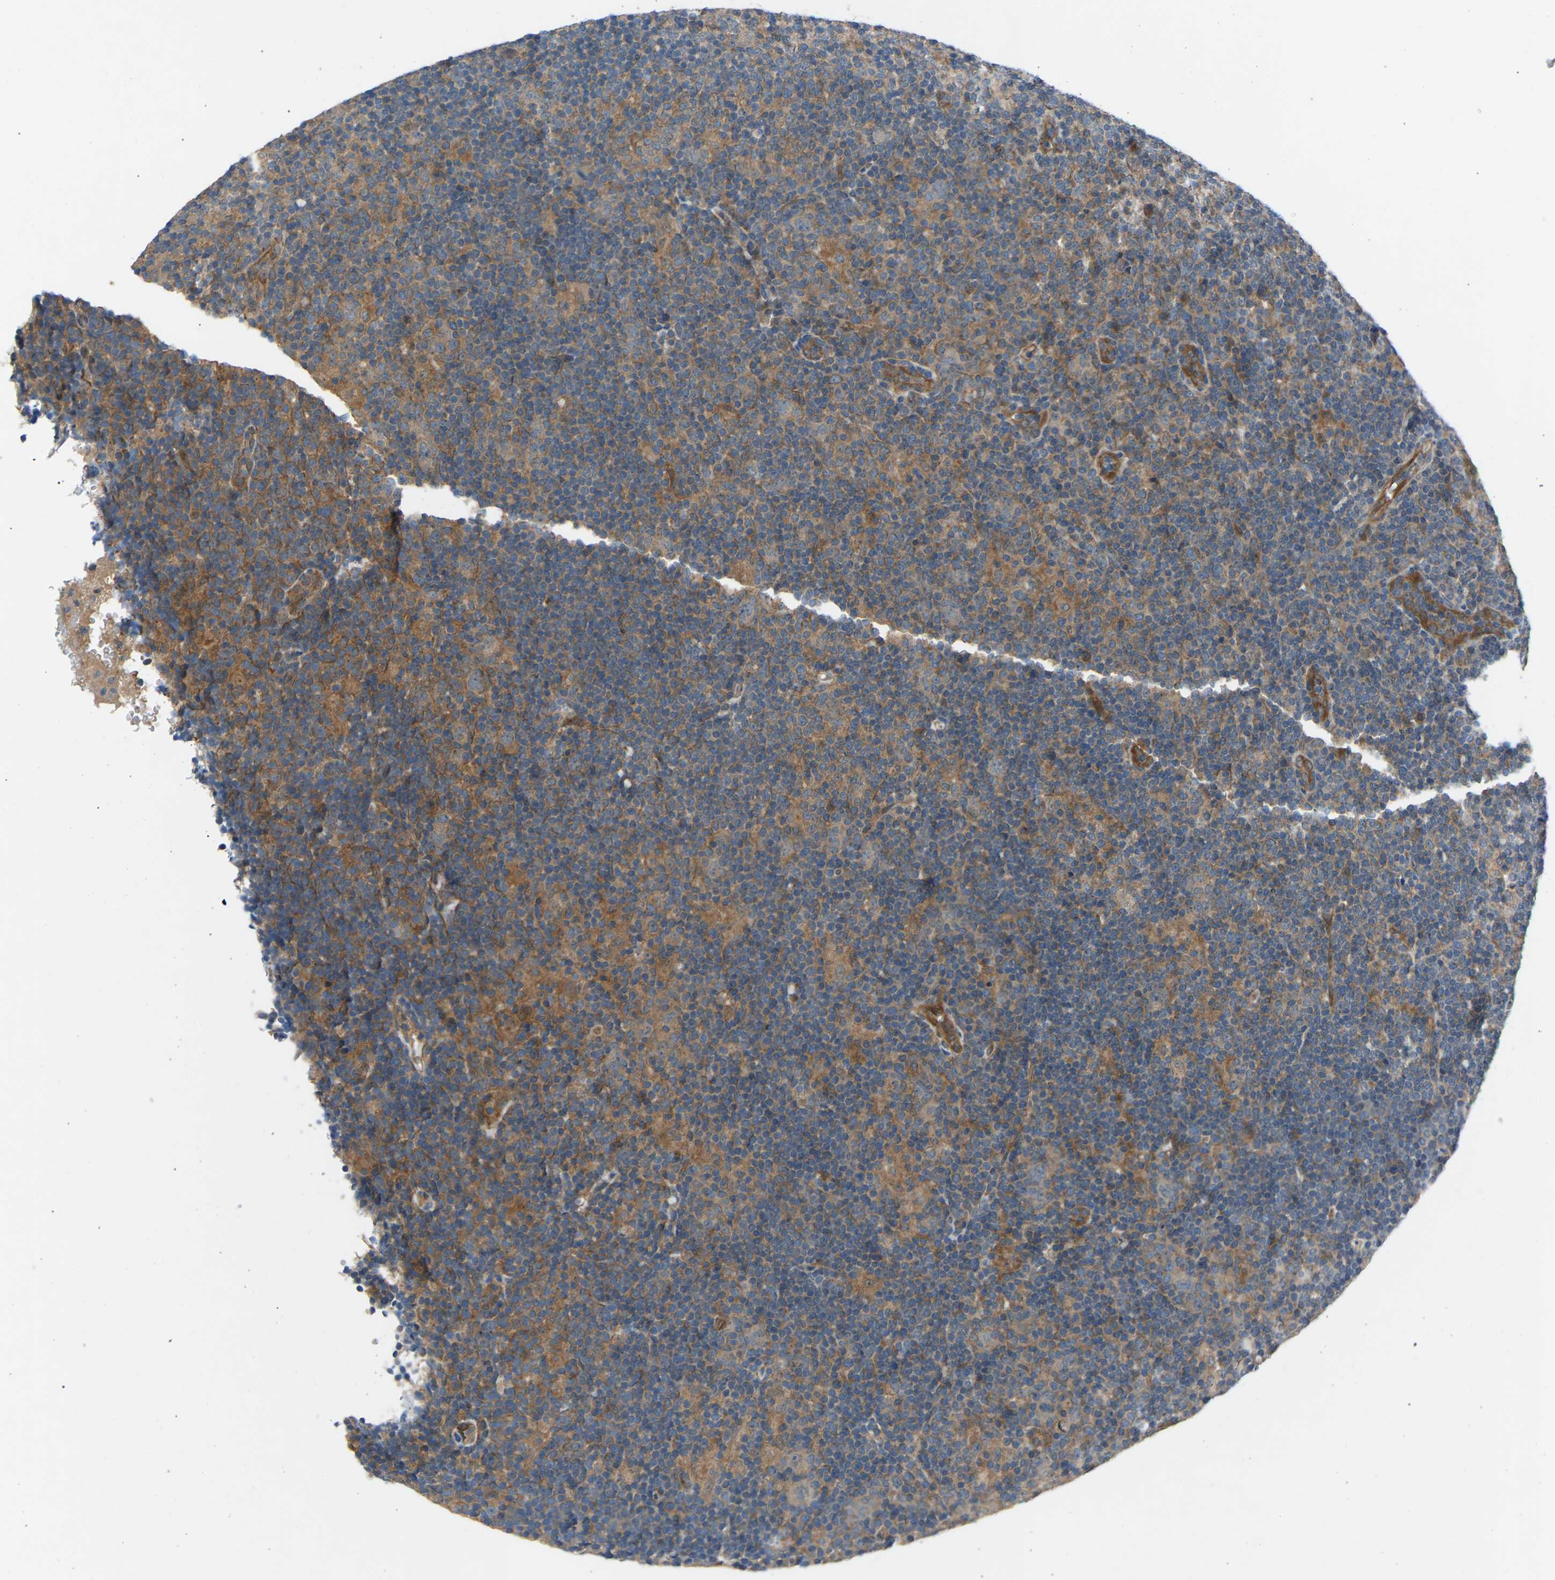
{"staining": {"intensity": "weak", "quantity": "25%-75%", "location": "cytoplasmic/membranous"}, "tissue": "lymphoma", "cell_type": "Tumor cells", "image_type": "cancer", "snomed": [{"axis": "morphology", "description": "Hodgkin's disease, NOS"}, {"axis": "topography", "description": "Lymph node"}], "caption": "Lymphoma stained with a protein marker demonstrates weak staining in tumor cells.", "gene": "GAS2L1", "patient": {"sex": "female", "age": 57}}